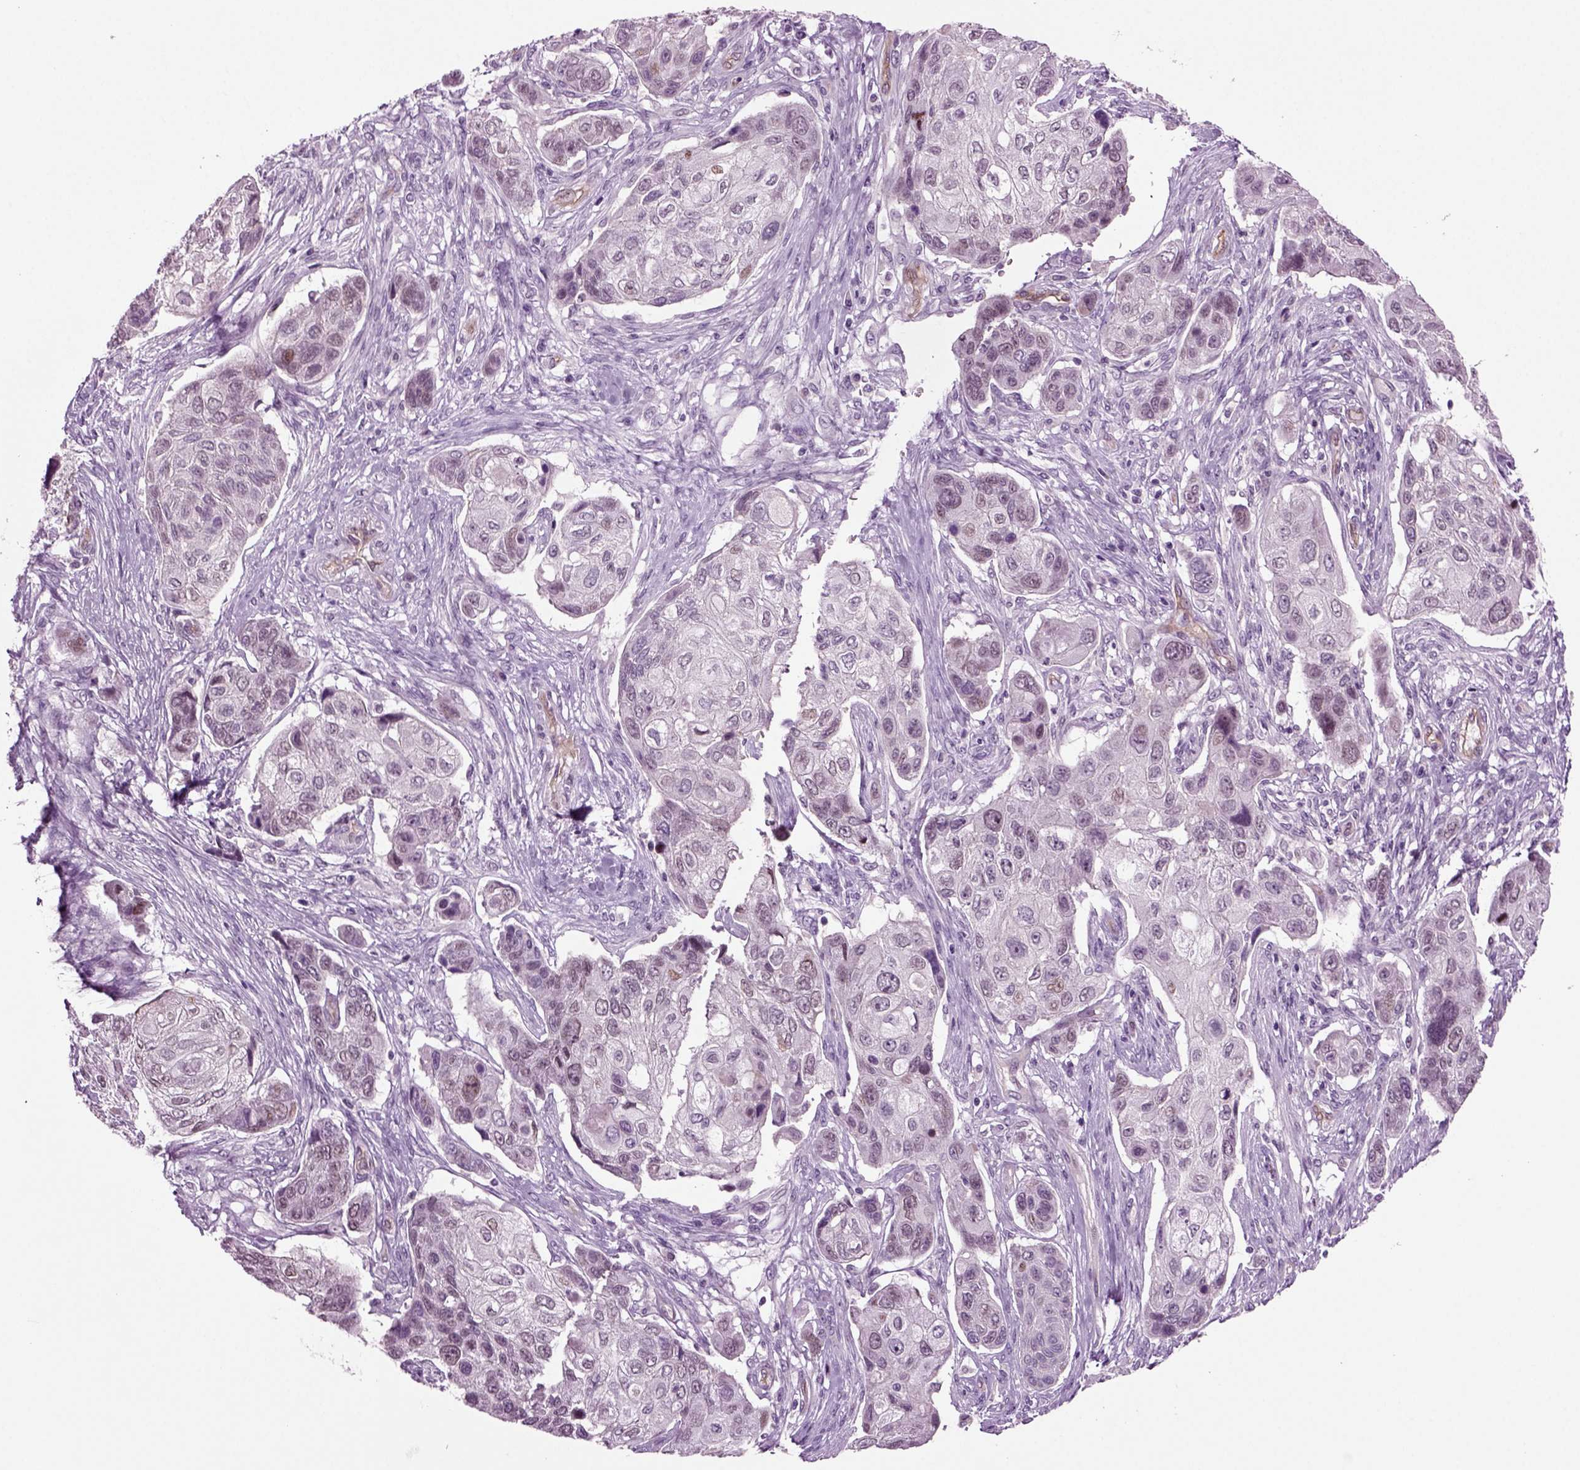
{"staining": {"intensity": "weak", "quantity": "<25%", "location": "nuclear"}, "tissue": "lung cancer", "cell_type": "Tumor cells", "image_type": "cancer", "snomed": [{"axis": "morphology", "description": "Normal tissue, NOS"}, {"axis": "morphology", "description": "Squamous cell carcinoma, NOS"}, {"axis": "topography", "description": "Bronchus"}, {"axis": "topography", "description": "Lung"}], "caption": "This is an immunohistochemistry micrograph of squamous cell carcinoma (lung). There is no positivity in tumor cells.", "gene": "COL9A2", "patient": {"sex": "male", "age": 69}}